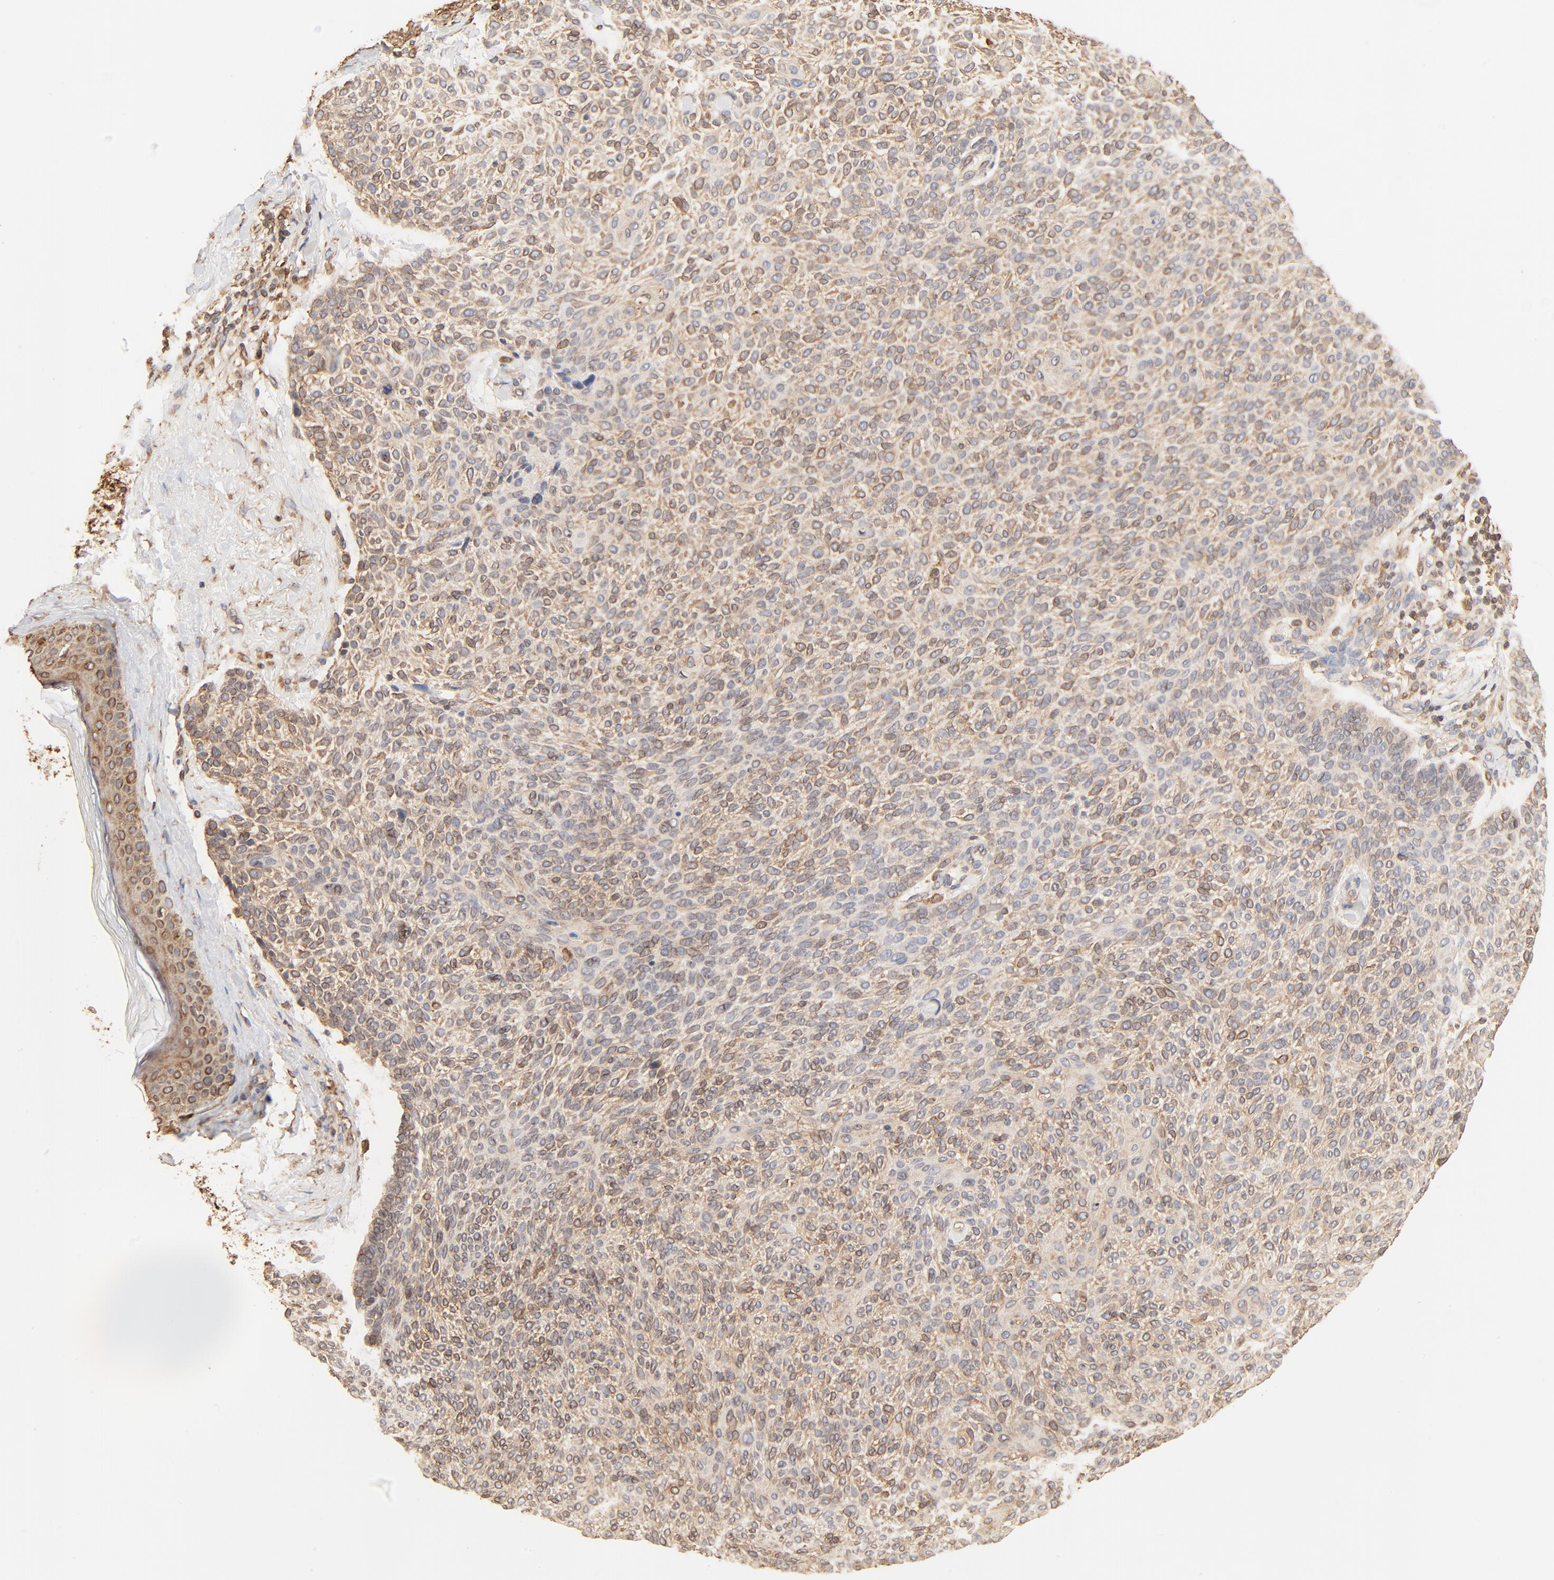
{"staining": {"intensity": "weak", "quantity": ">75%", "location": "cytoplasmic/membranous"}, "tissue": "skin cancer", "cell_type": "Tumor cells", "image_type": "cancer", "snomed": [{"axis": "morphology", "description": "Normal tissue, NOS"}, {"axis": "morphology", "description": "Basal cell carcinoma"}, {"axis": "topography", "description": "Skin"}], "caption": "Weak cytoplasmic/membranous staining for a protein is appreciated in approximately >75% of tumor cells of skin basal cell carcinoma using immunohistochemistry.", "gene": "BCAP31", "patient": {"sex": "female", "age": 70}}